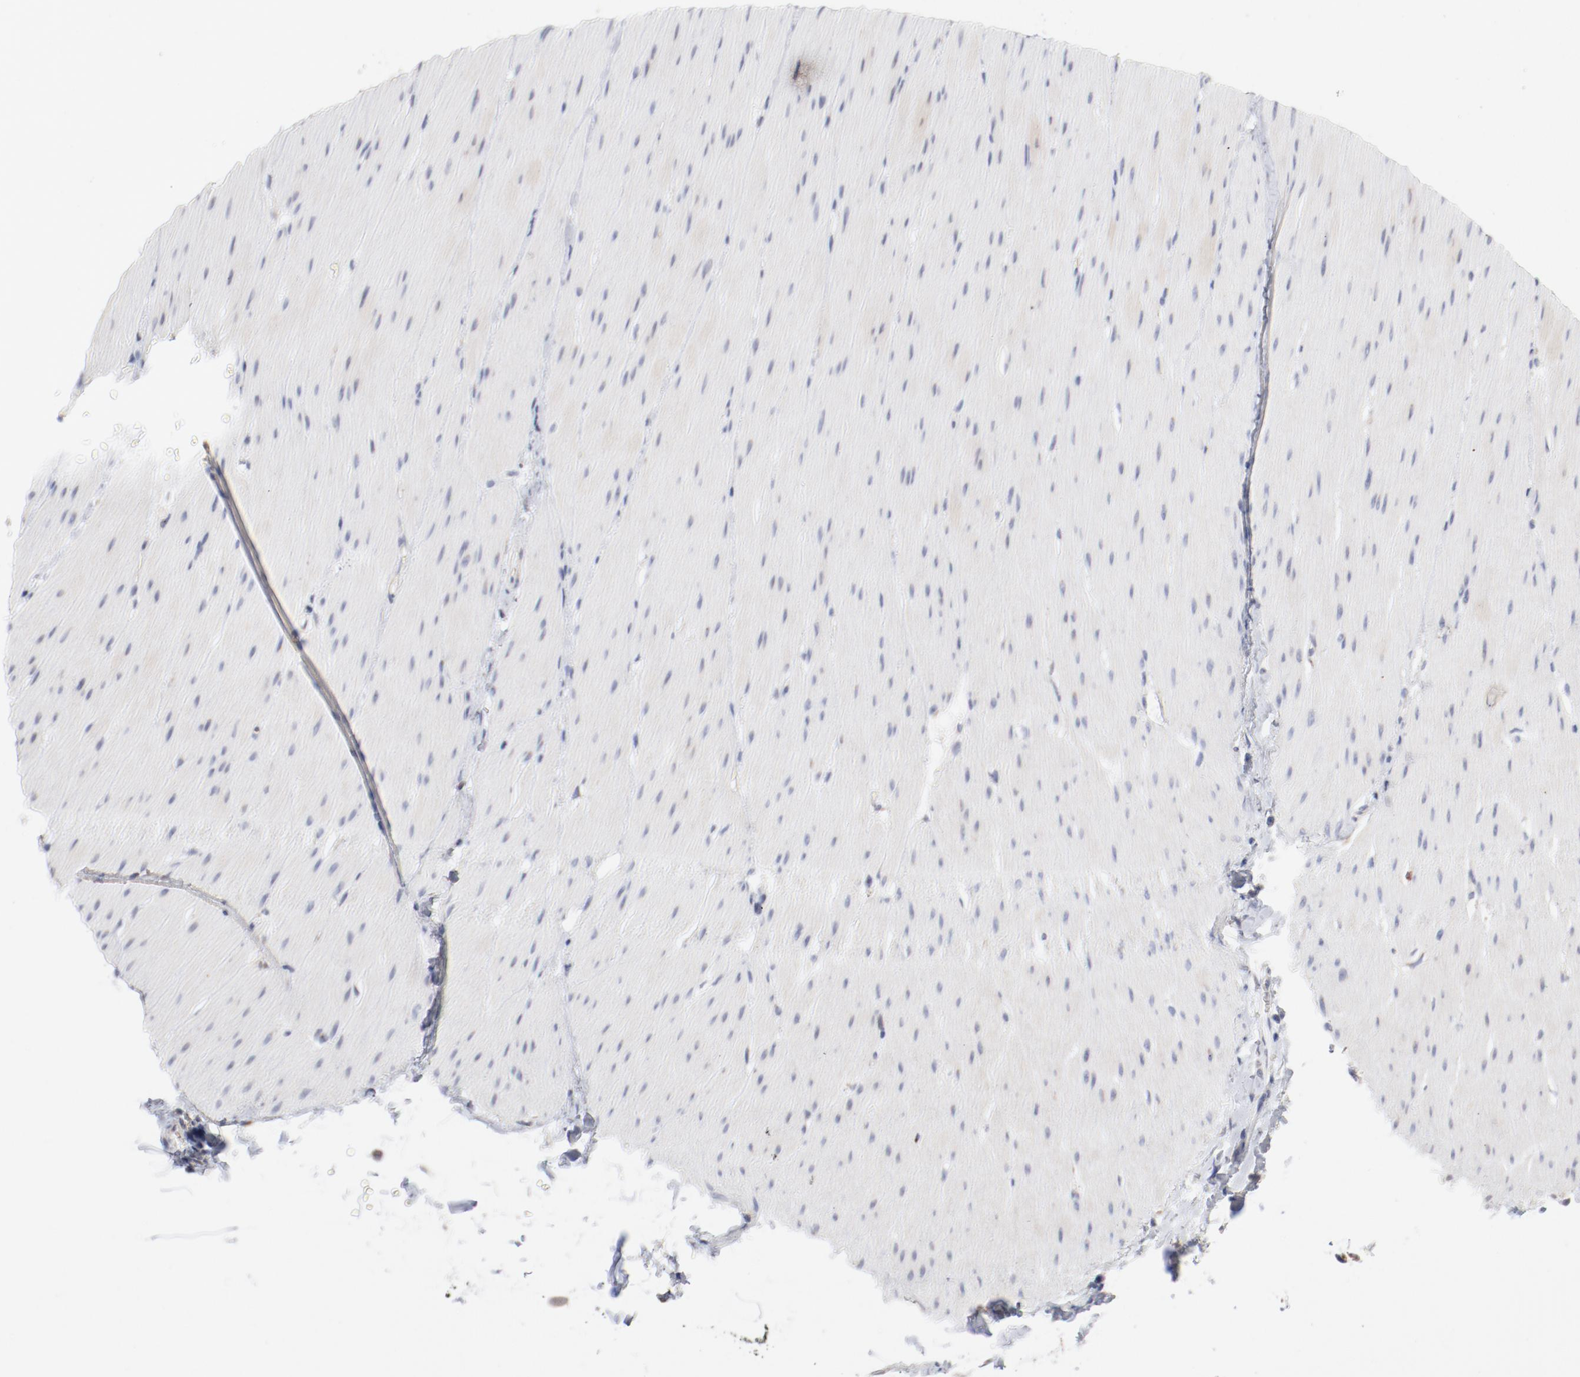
{"staining": {"intensity": "negative", "quantity": "none", "location": "none"}, "tissue": "smooth muscle", "cell_type": "Smooth muscle cells", "image_type": "normal", "snomed": [{"axis": "morphology", "description": "Normal tissue, NOS"}, {"axis": "topography", "description": "Smooth muscle"}, {"axis": "topography", "description": "Colon"}], "caption": "A histopathology image of human smooth muscle is negative for staining in smooth muscle cells. The staining was performed using DAB to visualize the protein expression in brown, while the nuclei were stained in blue with hematoxylin (Magnification: 20x).", "gene": "AK7", "patient": {"sex": "male", "age": 67}}